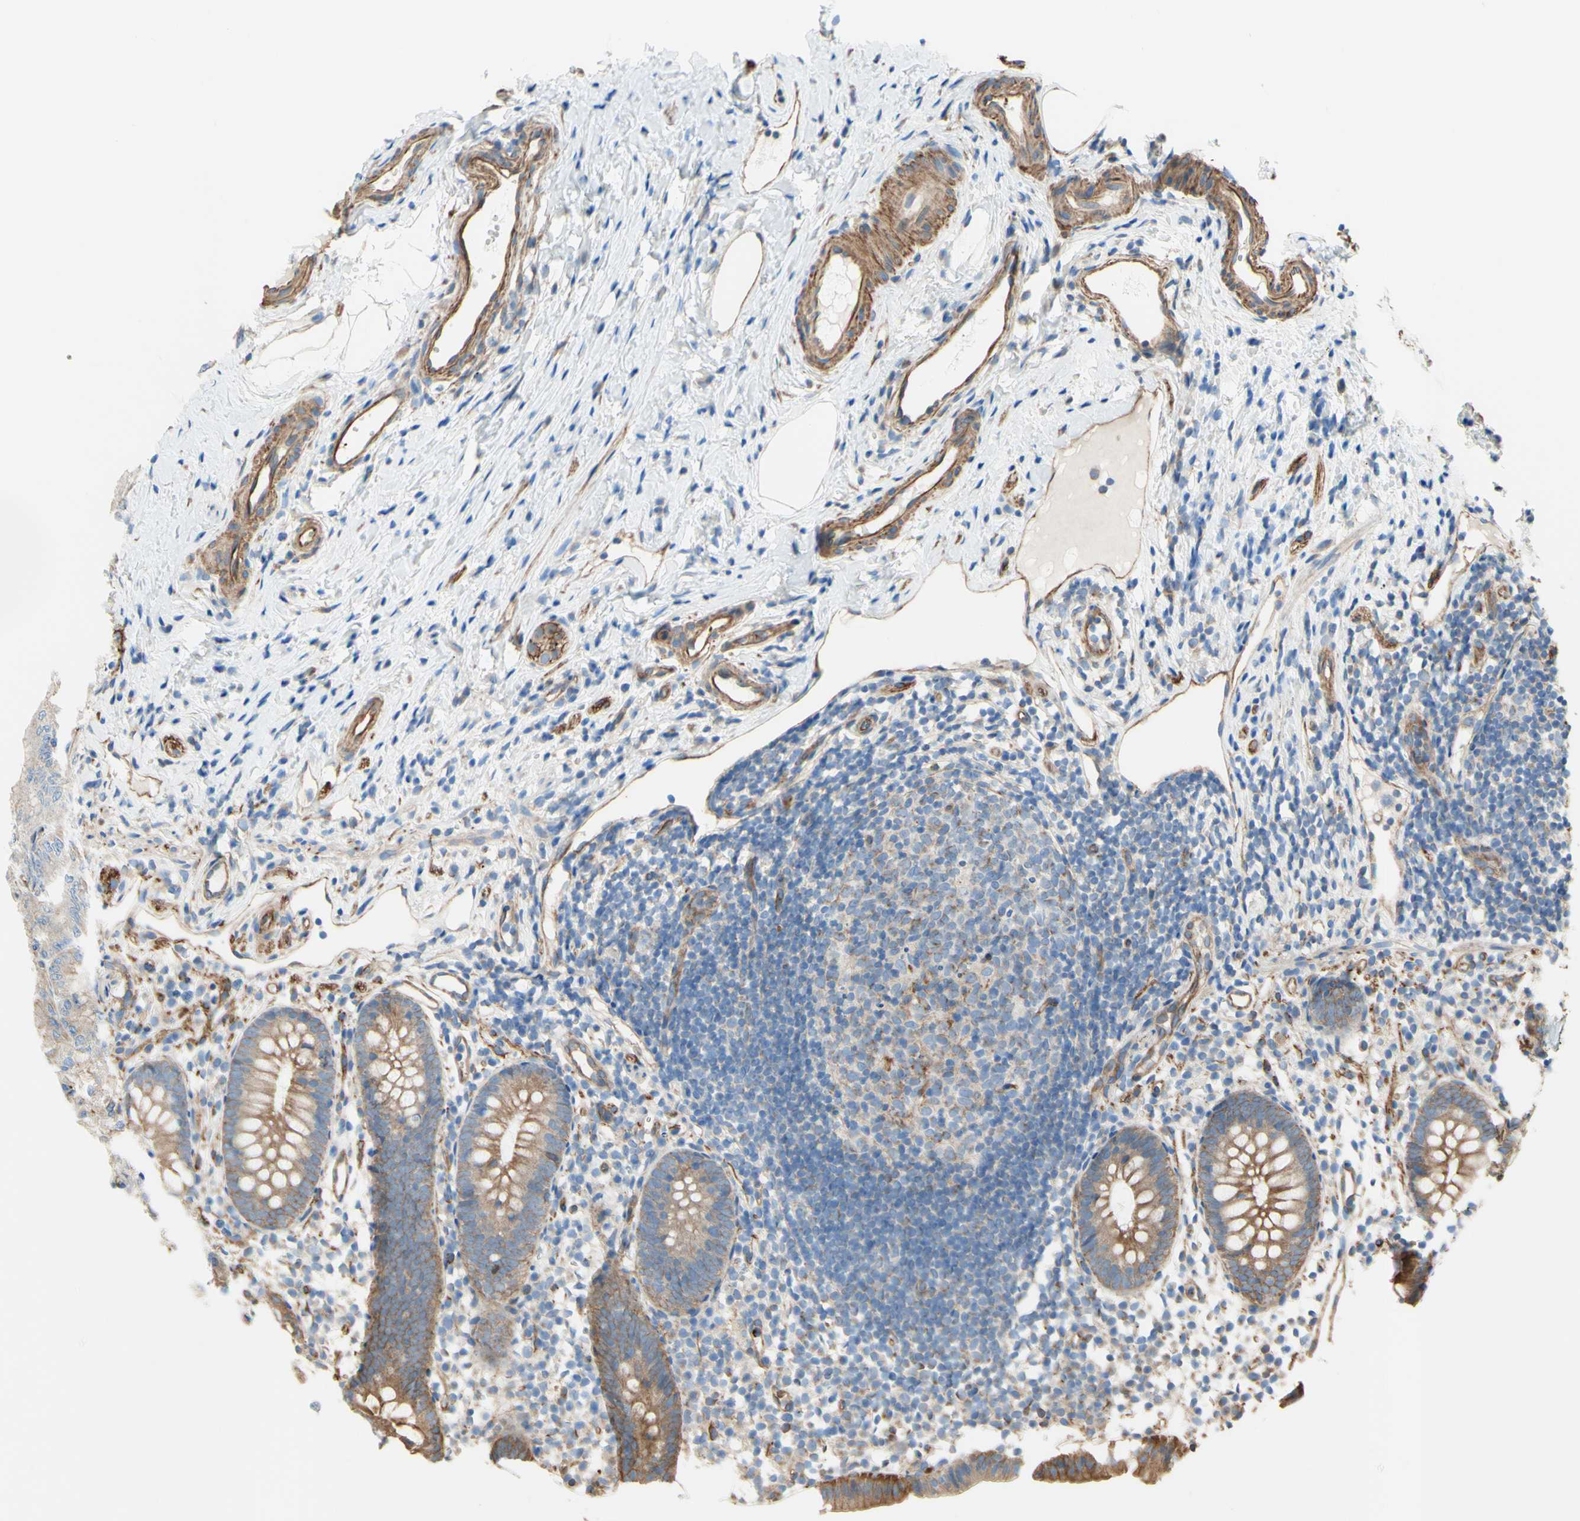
{"staining": {"intensity": "moderate", "quantity": ">75%", "location": "cytoplasmic/membranous"}, "tissue": "appendix", "cell_type": "Glandular cells", "image_type": "normal", "snomed": [{"axis": "morphology", "description": "Normal tissue, NOS"}, {"axis": "topography", "description": "Appendix"}], "caption": "Glandular cells show medium levels of moderate cytoplasmic/membranous expression in approximately >75% of cells in normal appendix.", "gene": "ENDOD1", "patient": {"sex": "female", "age": 20}}